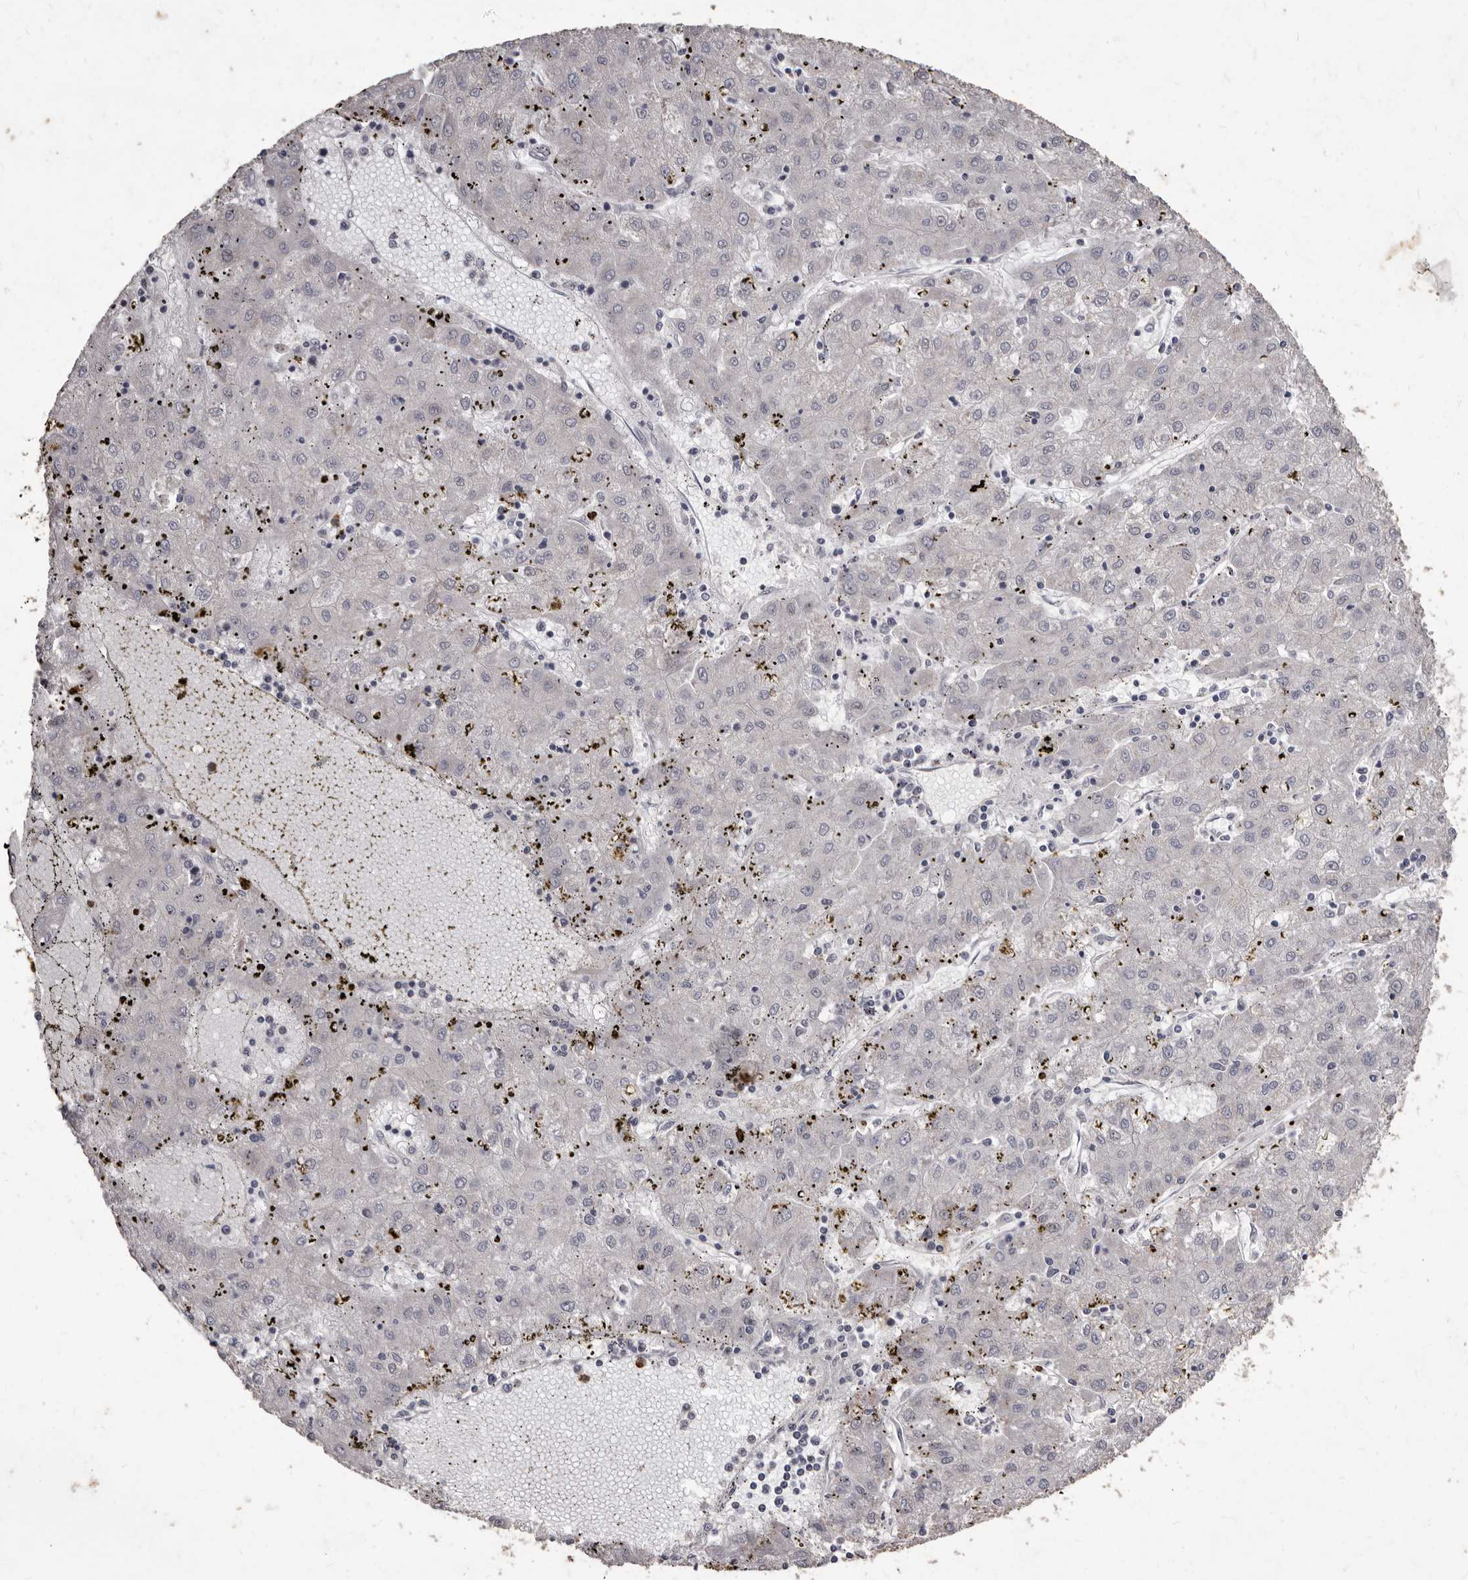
{"staining": {"intensity": "negative", "quantity": "none", "location": "none"}, "tissue": "liver cancer", "cell_type": "Tumor cells", "image_type": "cancer", "snomed": [{"axis": "morphology", "description": "Carcinoma, Hepatocellular, NOS"}, {"axis": "topography", "description": "Liver"}], "caption": "Immunohistochemistry of liver cancer (hepatocellular carcinoma) demonstrates no staining in tumor cells.", "gene": "ACLY", "patient": {"sex": "male", "age": 72}}